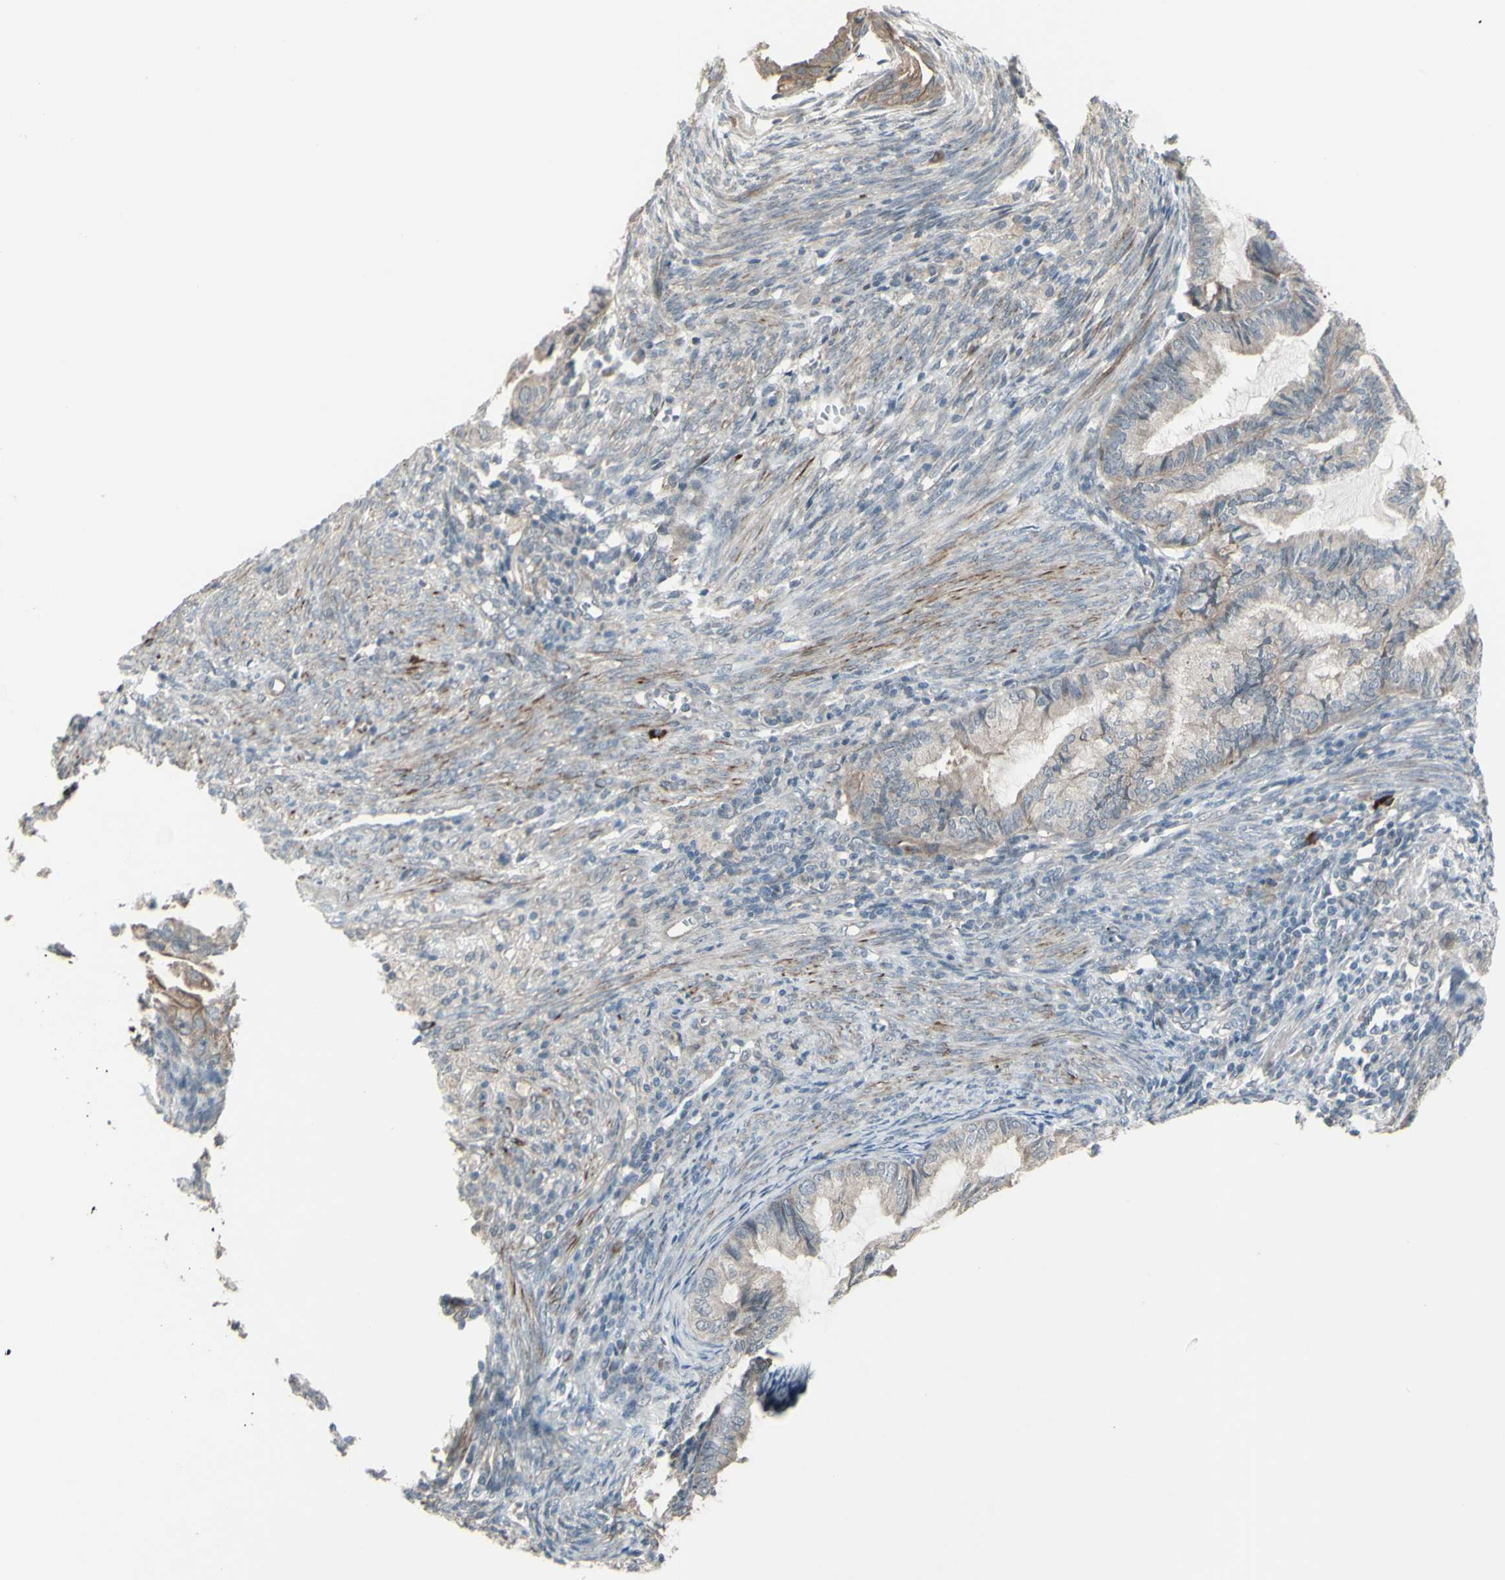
{"staining": {"intensity": "weak", "quantity": ">75%", "location": "cytoplasmic/membranous"}, "tissue": "cervical cancer", "cell_type": "Tumor cells", "image_type": "cancer", "snomed": [{"axis": "morphology", "description": "Normal tissue, NOS"}, {"axis": "morphology", "description": "Adenocarcinoma, NOS"}, {"axis": "topography", "description": "Cervix"}, {"axis": "topography", "description": "Endometrium"}], "caption": "Immunohistochemical staining of cervical adenocarcinoma shows low levels of weak cytoplasmic/membranous staining in about >75% of tumor cells.", "gene": "GRAMD1B", "patient": {"sex": "female", "age": 86}}